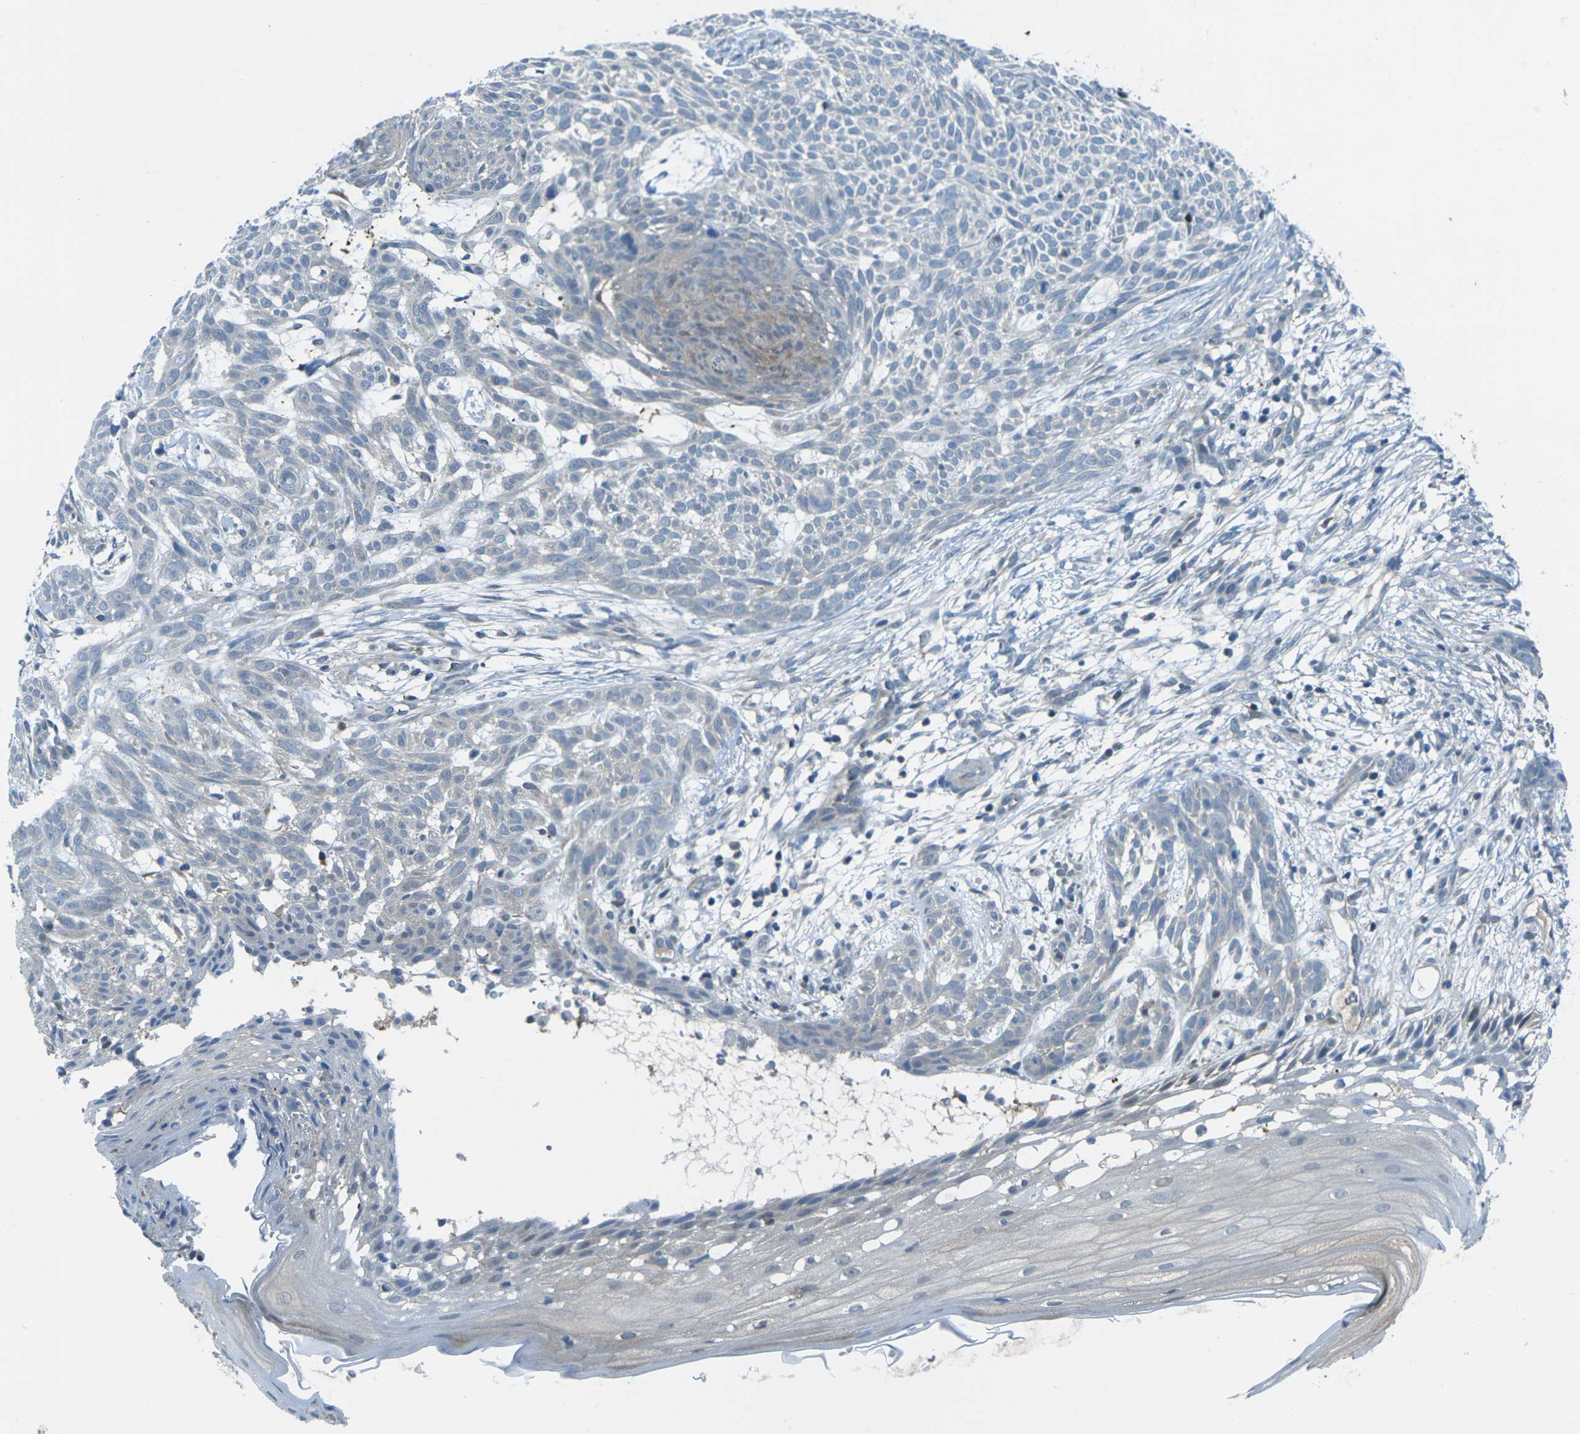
{"staining": {"intensity": "negative", "quantity": "none", "location": "none"}, "tissue": "skin cancer", "cell_type": "Tumor cells", "image_type": "cancer", "snomed": [{"axis": "morphology", "description": "Basal cell carcinoma"}, {"axis": "topography", "description": "Skin"}], "caption": "A micrograph of human basal cell carcinoma (skin) is negative for staining in tumor cells.", "gene": "NANOS2", "patient": {"sex": "female", "age": 59}}